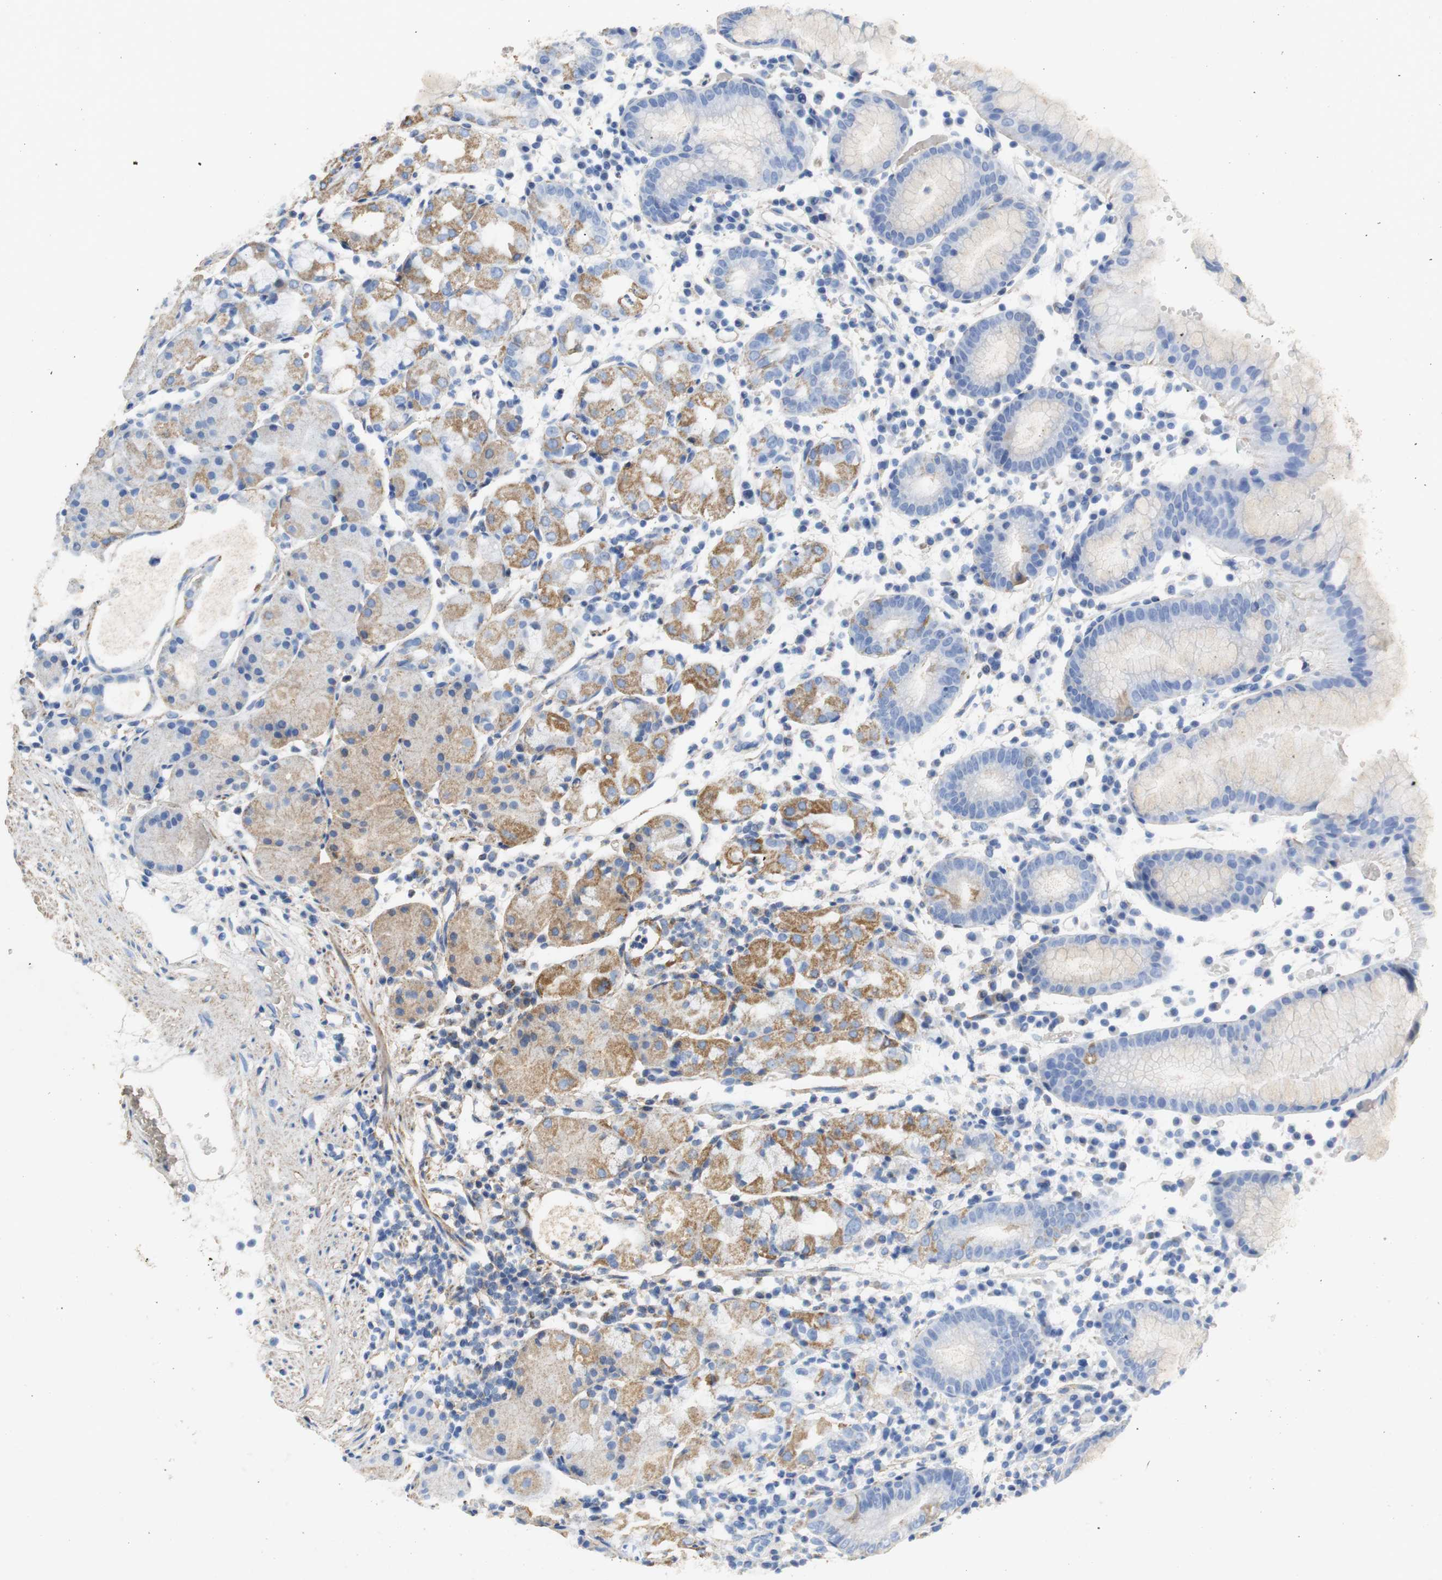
{"staining": {"intensity": "moderate", "quantity": "25%-75%", "location": "cytoplasmic/membranous"}, "tissue": "stomach", "cell_type": "Glandular cells", "image_type": "normal", "snomed": [{"axis": "morphology", "description": "Normal tissue, NOS"}, {"axis": "topography", "description": "Stomach"}, {"axis": "topography", "description": "Stomach, lower"}], "caption": "DAB immunohistochemical staining of normal human stomach shows moderate cytoplasmic/membranous protein staining in about 25%-75% of glandular cells.", "gene": "NNT", "patient": {"sex": "female", "age": 75}}